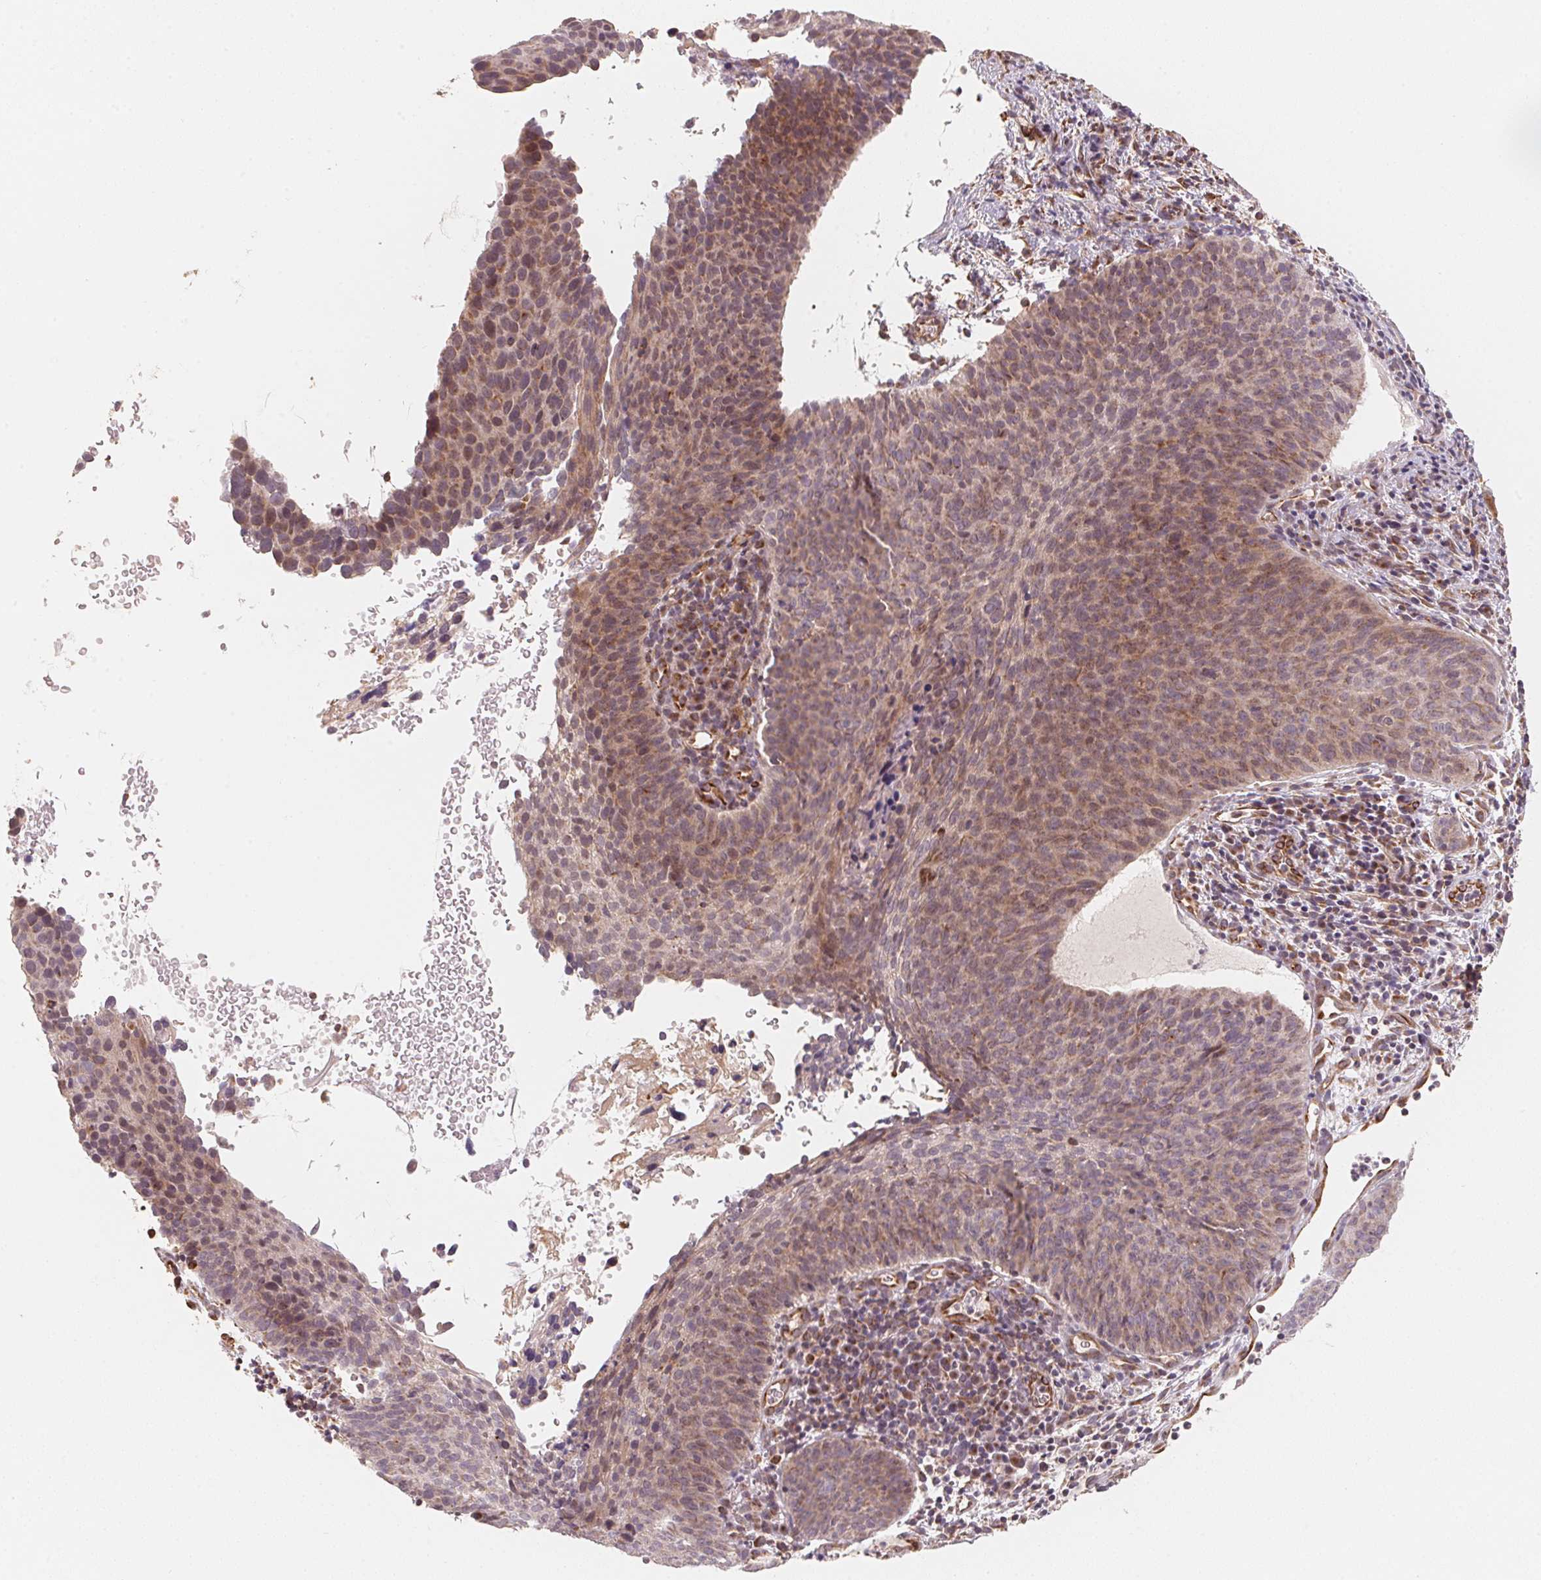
{"staining": {"intensity": "weak", "quantity": "25%-75%", "location": "cytoplasmic/membranous,nuclear"}, "tissue": "cervical cancer", "cell_type": "Tumor cells", "image_type": "cancer", "snomed": [{"axis": "morphology", "description": "Squamous cell carcinoma, NOS"}, {"axis": "topography", "description": "Cervix"}], "caption": "Human cervical squamous cell carcinoma stained with a protein marker demonstrates weak staining in tumor cells.", "gene": "TSPAN12", "patient": {"sex": "female", "age": 35}}